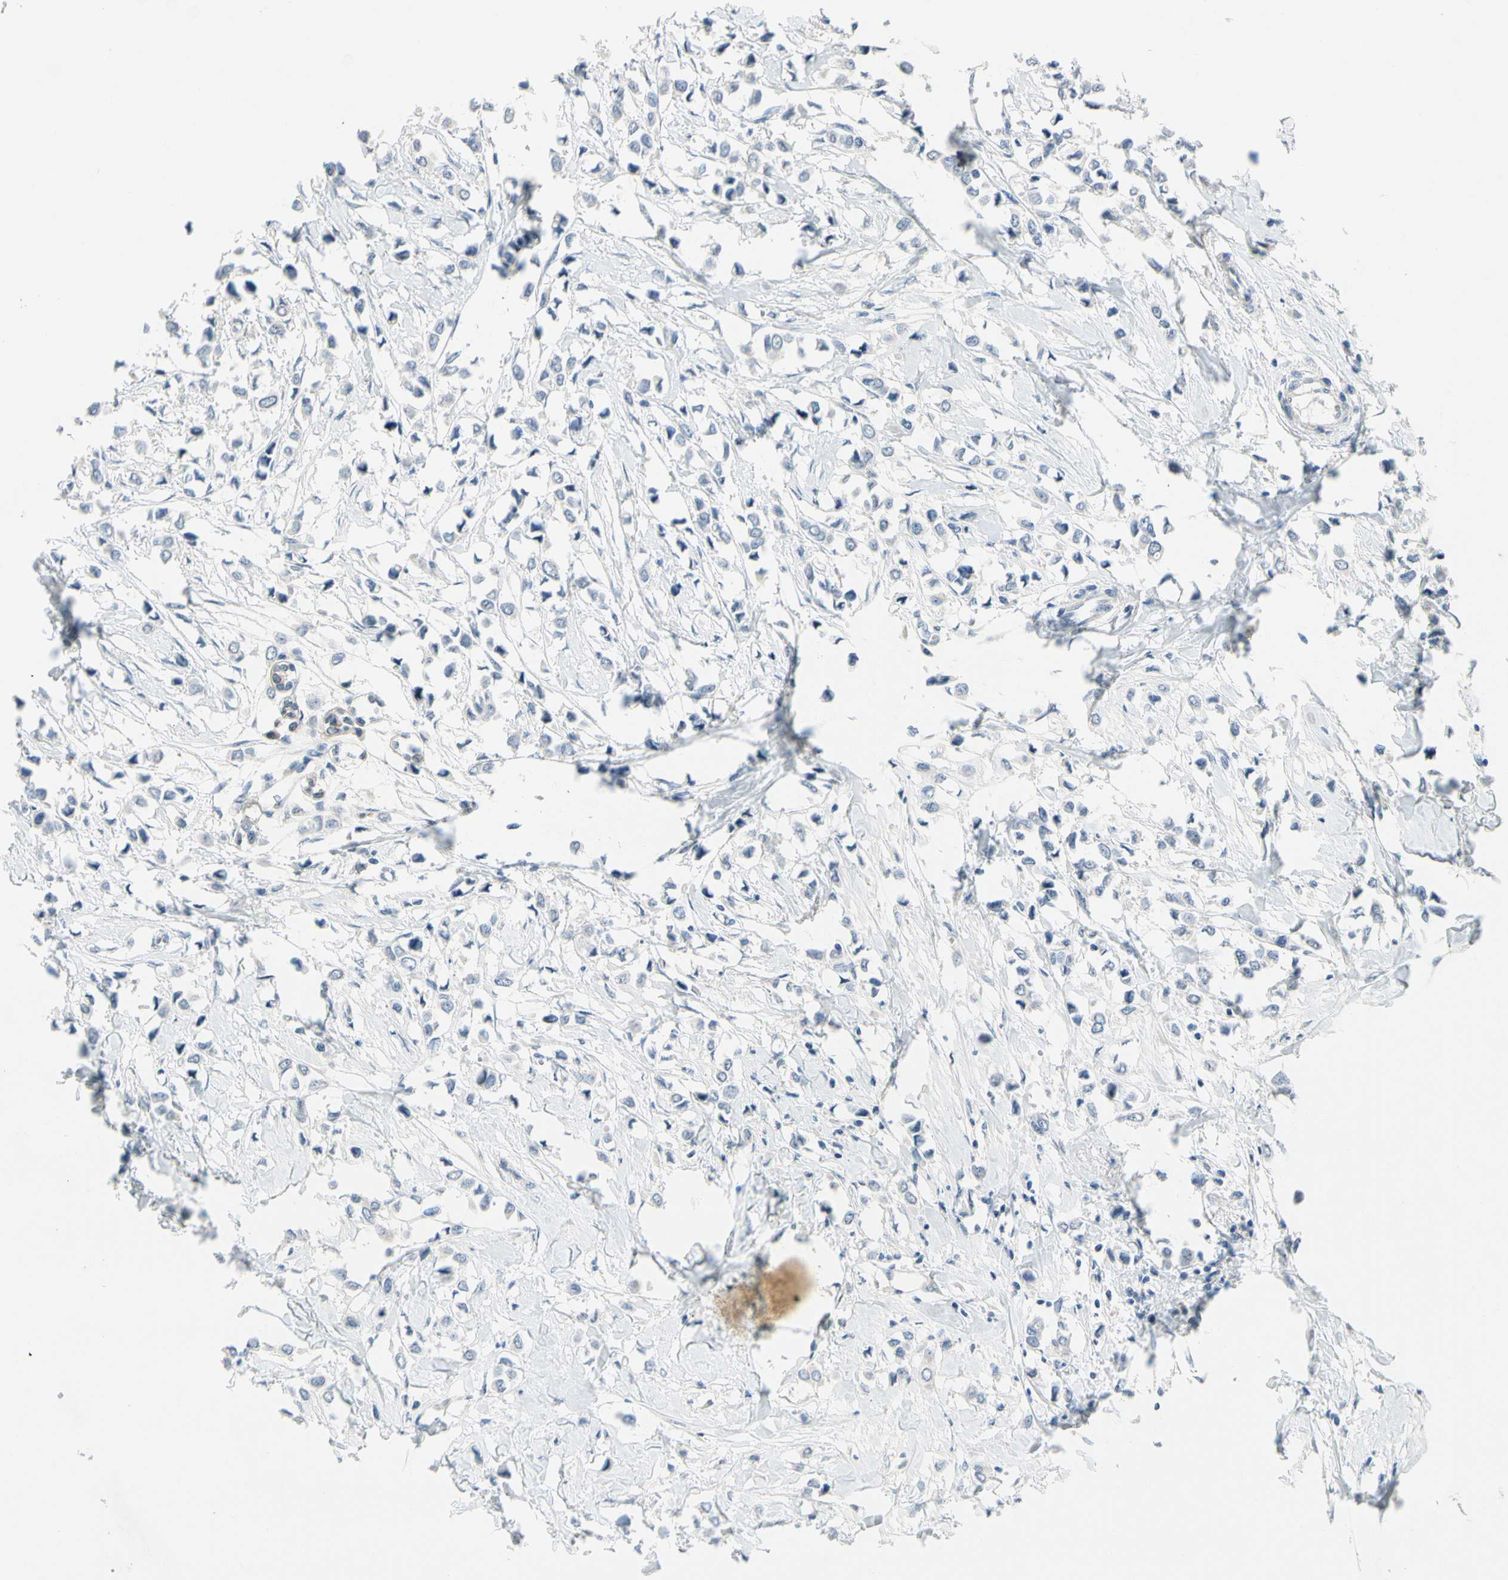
{"staining": {"intensity": "negative", "quantity": "none", "location": "none"}, "tissue": "breast cancer", "cell_type": "Tumor cells", "image_type": "cancer", "snomed": [{"axis": "morphology", "description": "Lobular carcinoma"}, {"axis": "topography", "description": "Breast"}], "caption": "Protein analysis of breast cancer (lobular carcinoma) shows no significant staining in tumor cells.", "gene": "SLC27A6", "patient": {"sex": "female", "age": 51}}